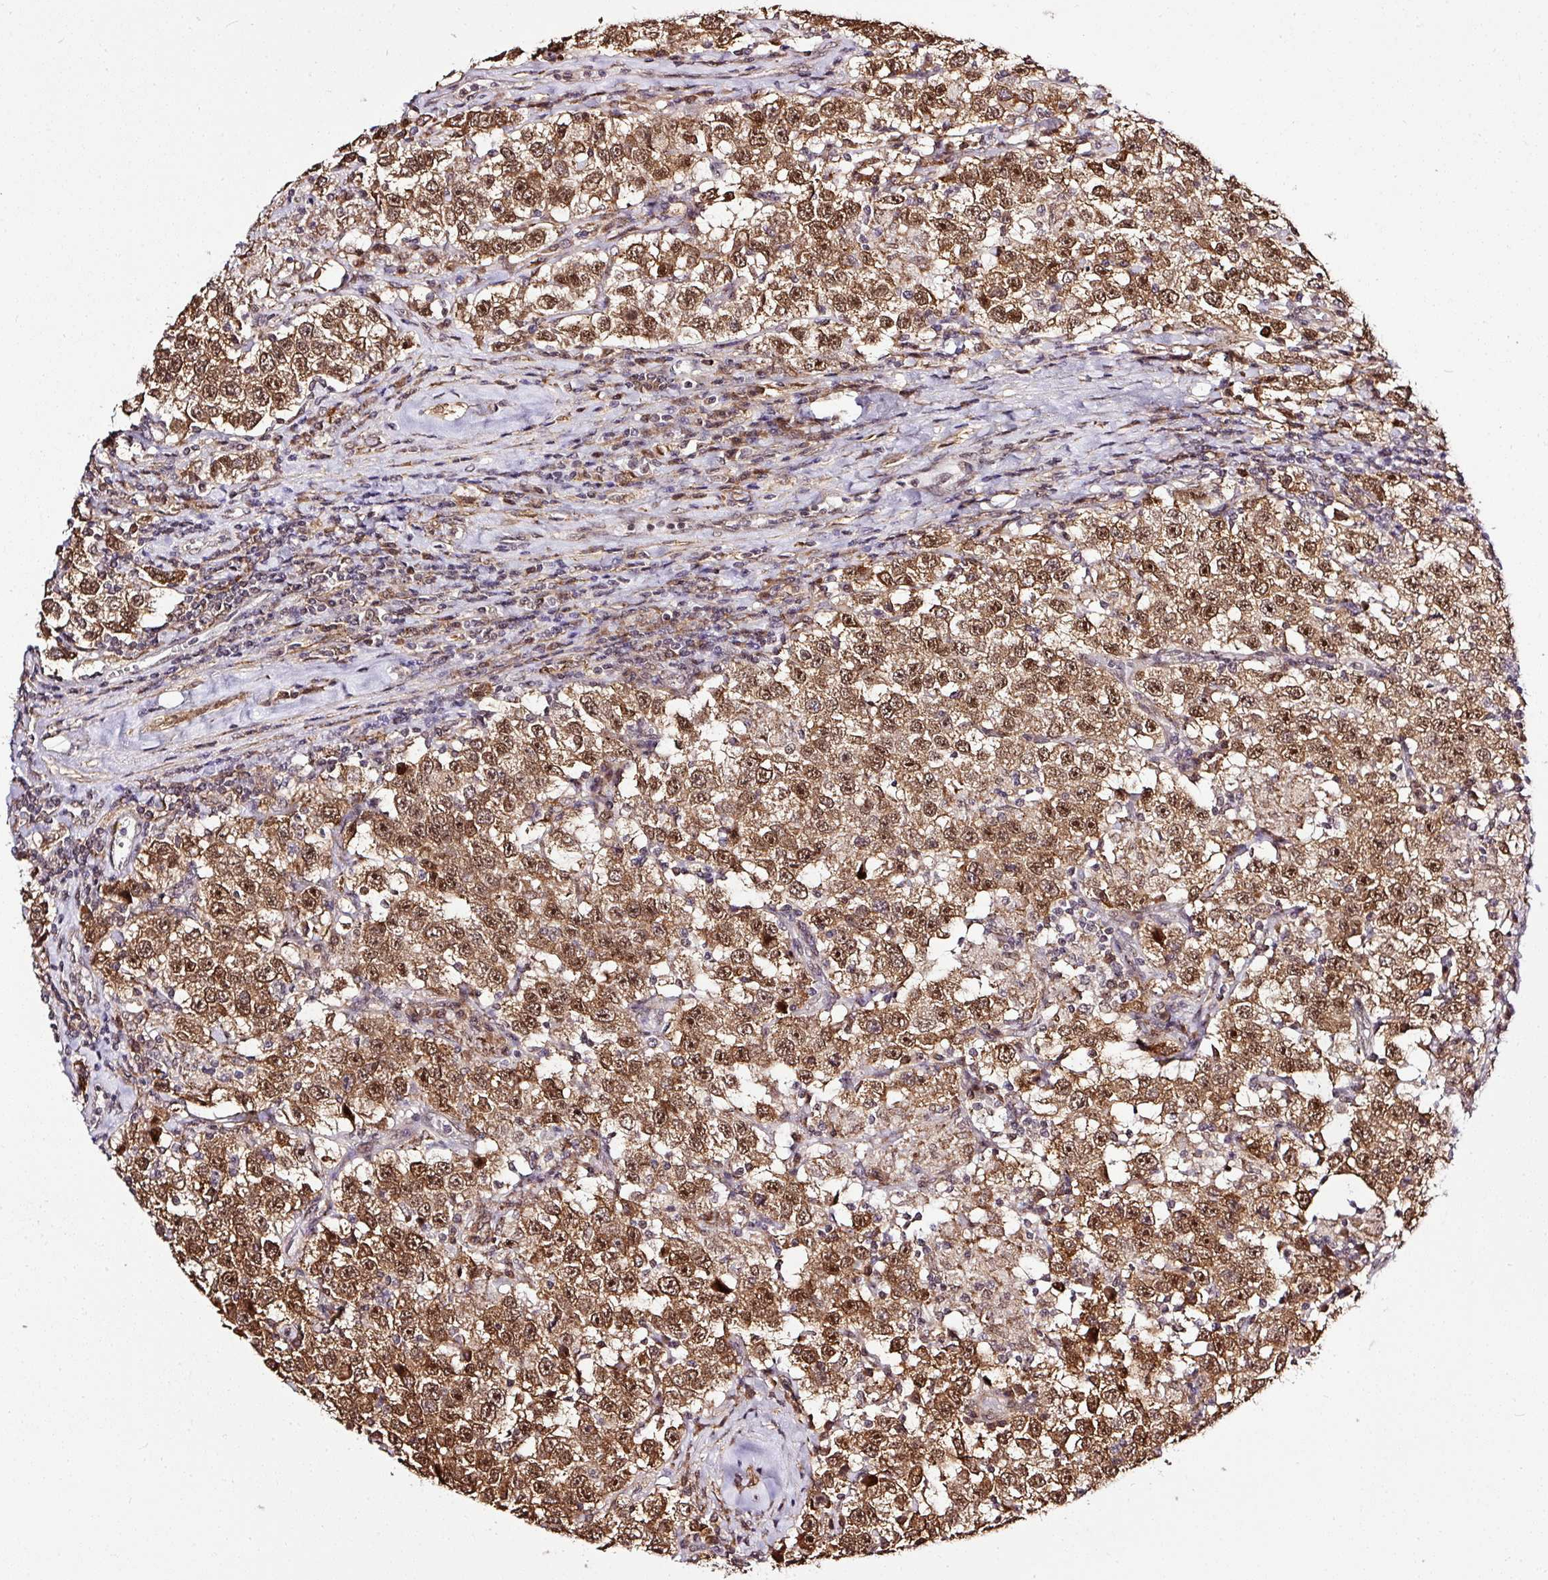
{"staining": {"intensity": "moderate", "quantity": ">75%", "location": "cytoplasmic/membranous,nuclear"}, "tissue": "testis cancer", "cell_type": "Tumor cells", "image_type": "cancer", "snomed": [{"axis": "morphology", "description": "Seminoma, NOS"}, {"axis": "topography", "description": "Testis"}], "caption": "This is an image of immunohistochemistry (IHC) staining of seminoma (testis), which shows moderate staining in the cytoplasmic/membranous and nuclear of tumor cells.", "gene": "FAM153A", "patient": {"sex": "male", "age": 41}}